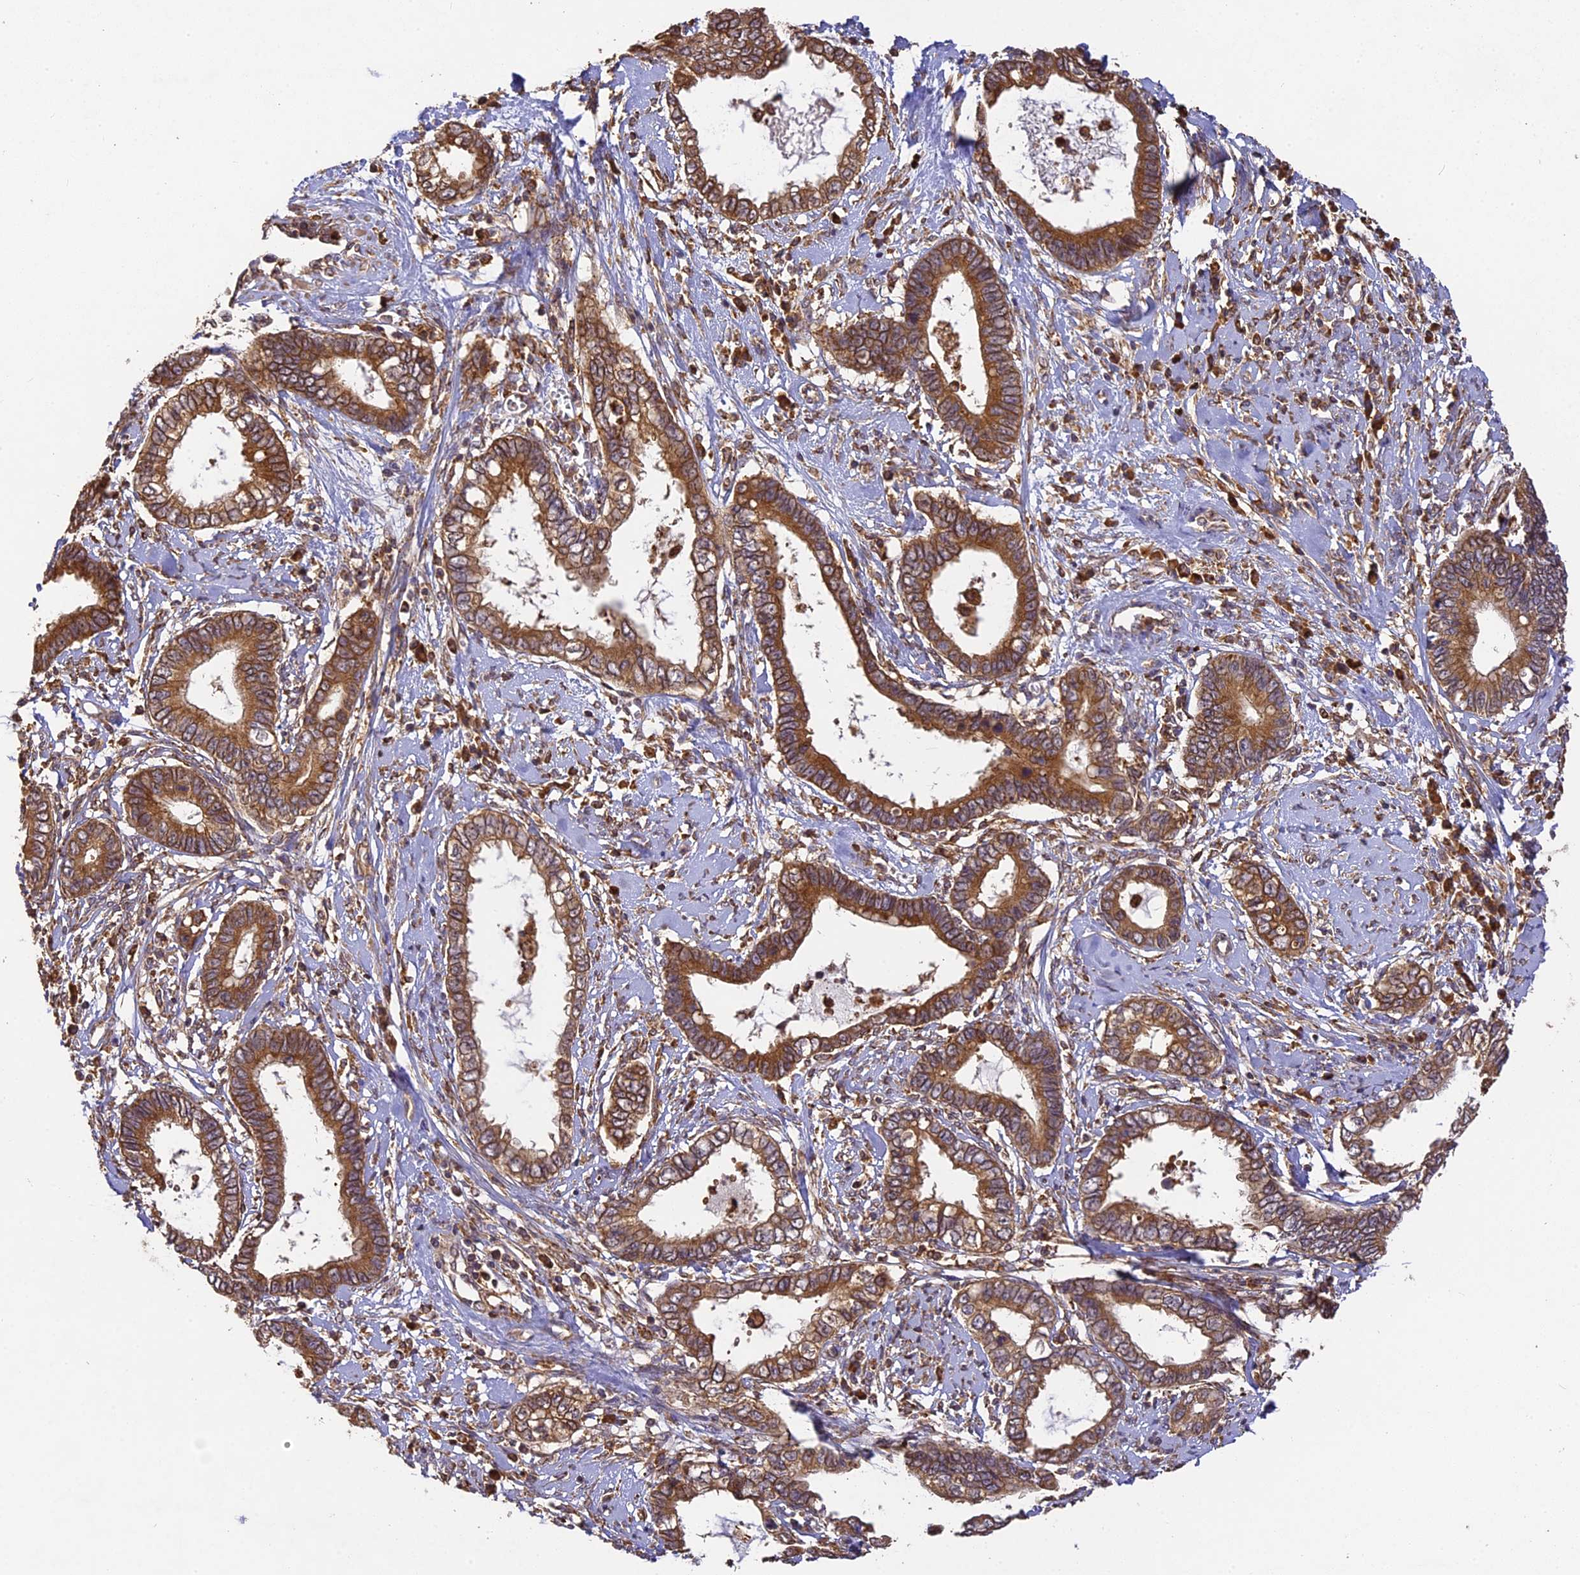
{"staining": {"intensity": "moderate", "quantity": ">75%", "location": "cytoplasmic/membranous"}, "tissue": "cervical cancer", "cell_type": "Tumor cells", "image_type": "cancer", "snomed": [{"axis": "morphology", "description": "Adenocarcinoma, NOS"}, {"axis": "topography", "description": "Cervix"}], "caption": "This is a histology image of IHC staining of cervical cancer, which shows moderate staining in the cytoplasmic/membranous of tumor cells.", "gene": "BRAP", "patient": {"sex": "female", "age": 44}}